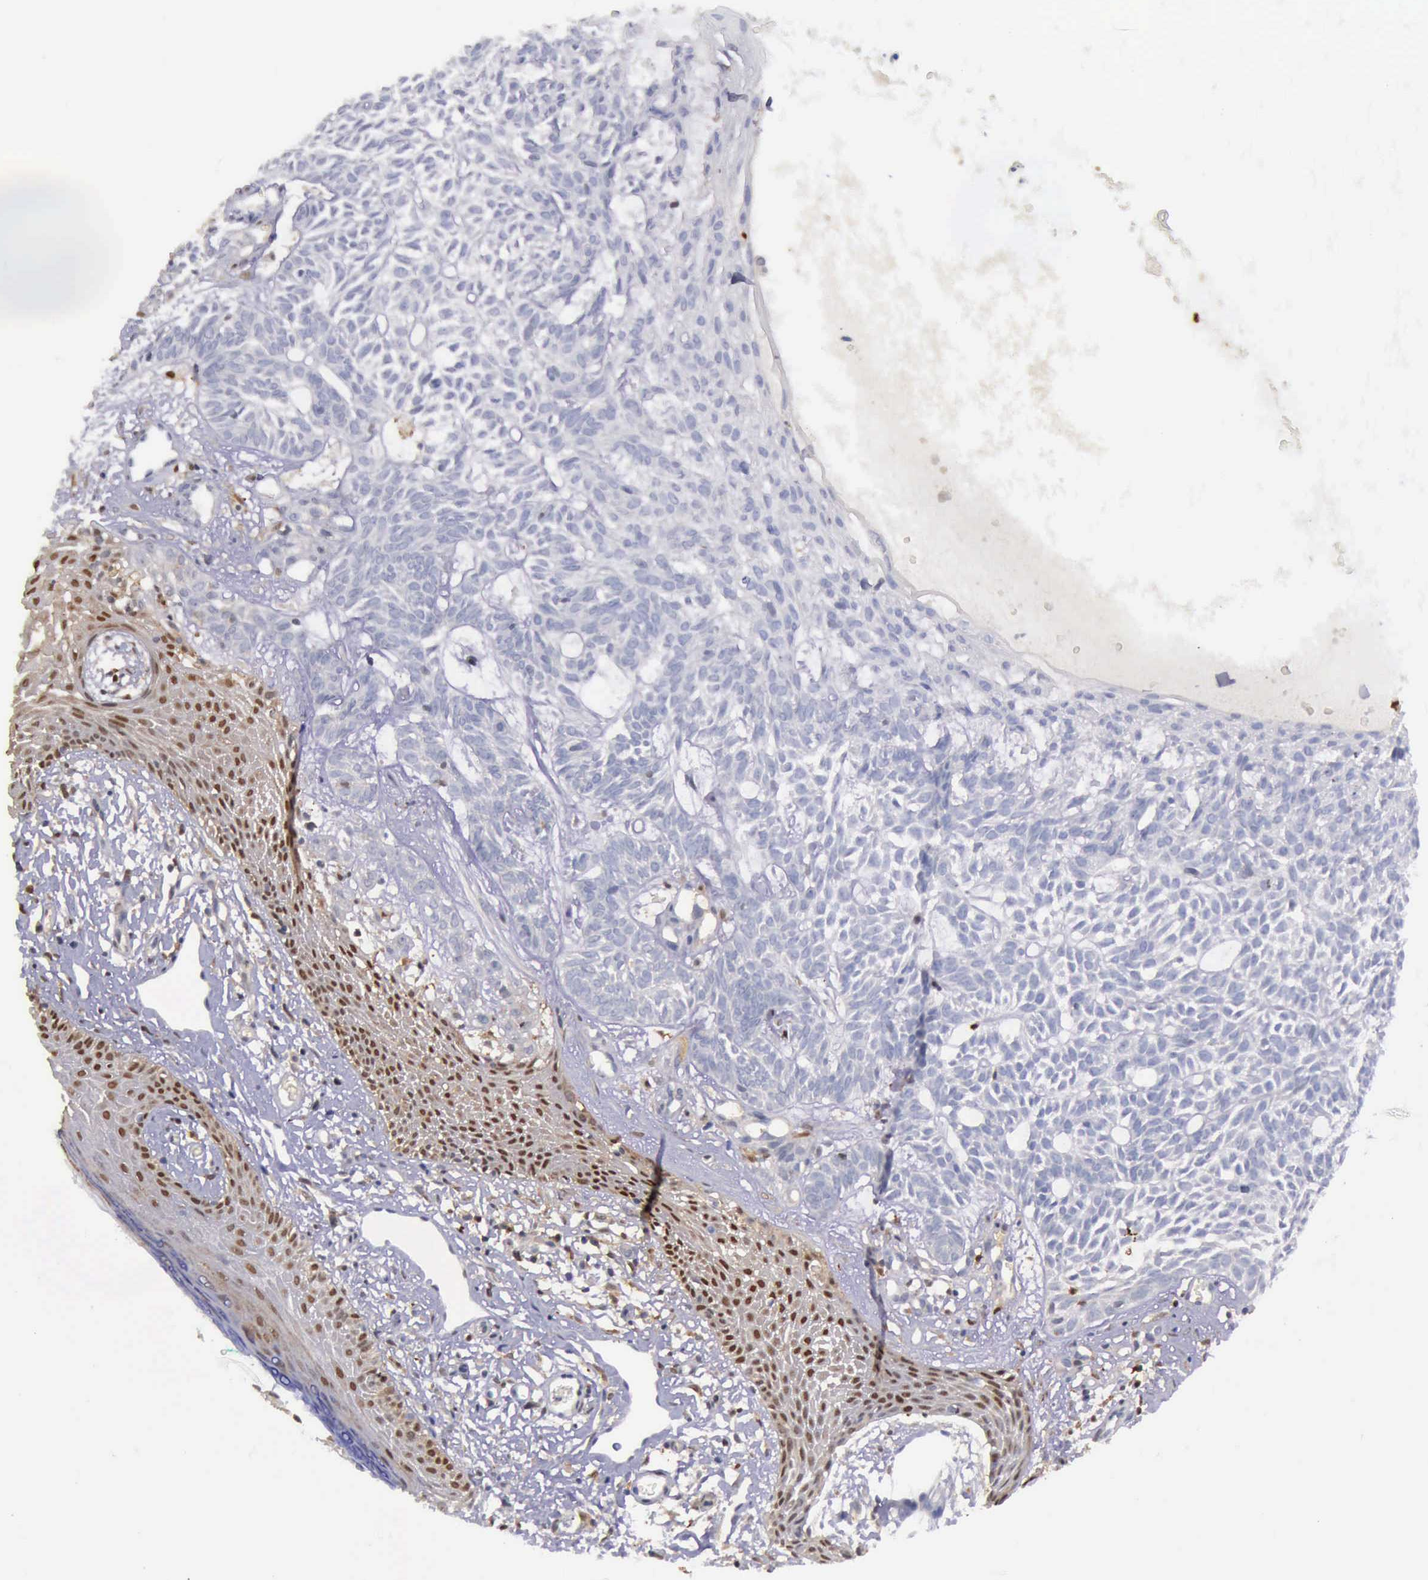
{"staining": {"intensity": "negative", "quantity": "none", "location": "none"}, "tissue": "skin cancer", "cell_type": "Tumor cells", "image_type": "cancer", "snomed": [{"axis": "morphology", "description": "Basal cell carcinoma"}, {"axis": "topography", "description": "Skin"}], "caption": "High power microscopy photomicrograph of an IHC photomicrograph of skin basal cell carcinoma, revealing no significant expression in tumor cells.", "gene": "TYMP", "patient": {"sex": "male", "age": 75}}